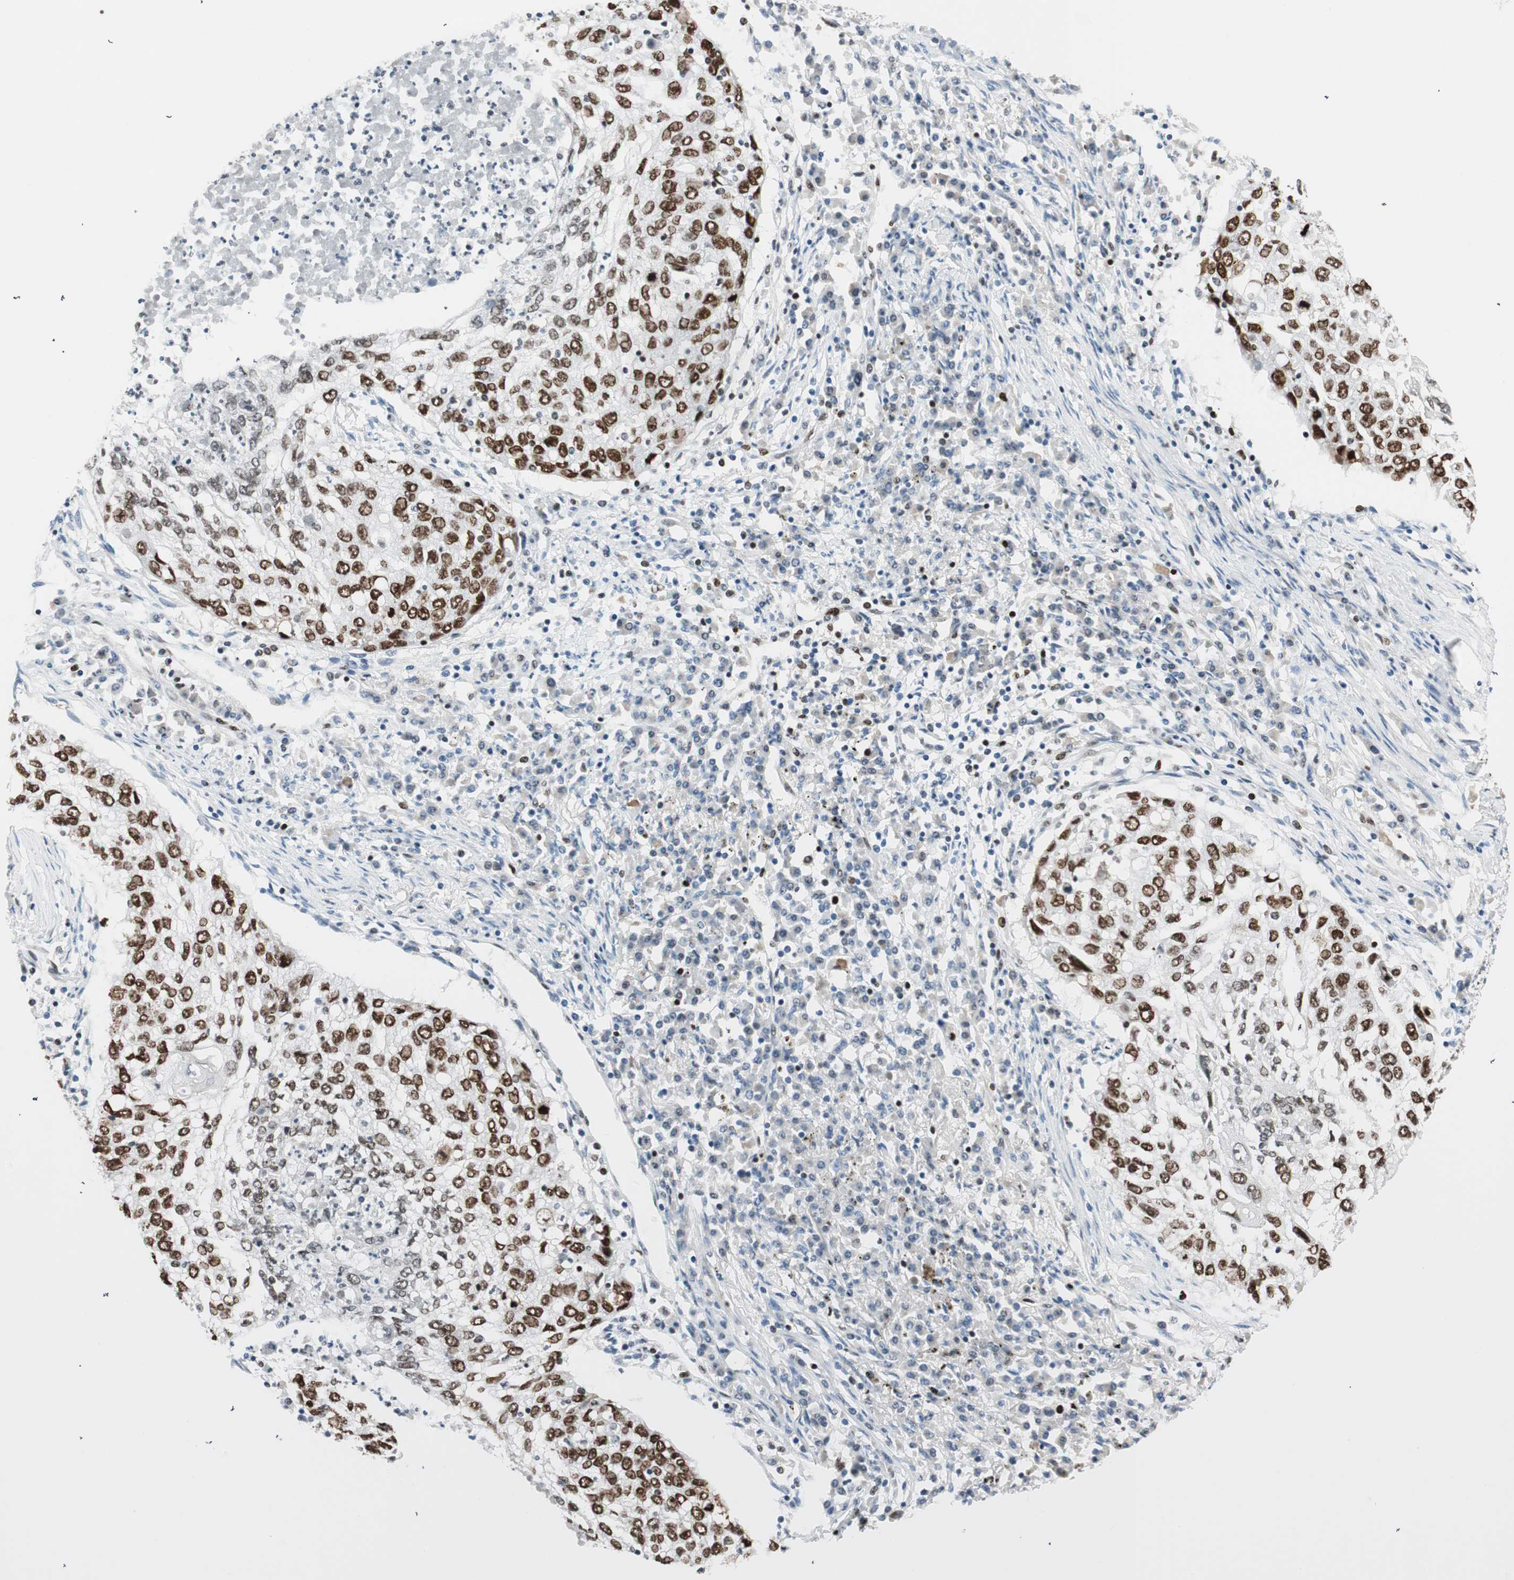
{"staining": {"intensity": "strong", "quantity": "25%-75%", "location": "nuclear"}, "tissue": "lung cancer", "cell_type": "Tumor cells", "image_type": "cancer", "snomed": [{"axis": "morphology", "description": "Squamous cell carcinoma, NOS"}, {"axis": "topography", "description": "Lung"}], "caption": "Lung cancer stained for a protein shows strong nuclear positivity in tumor cells.", "gene": "EZH2", "patient": {"sex": "female", "age": 63}}